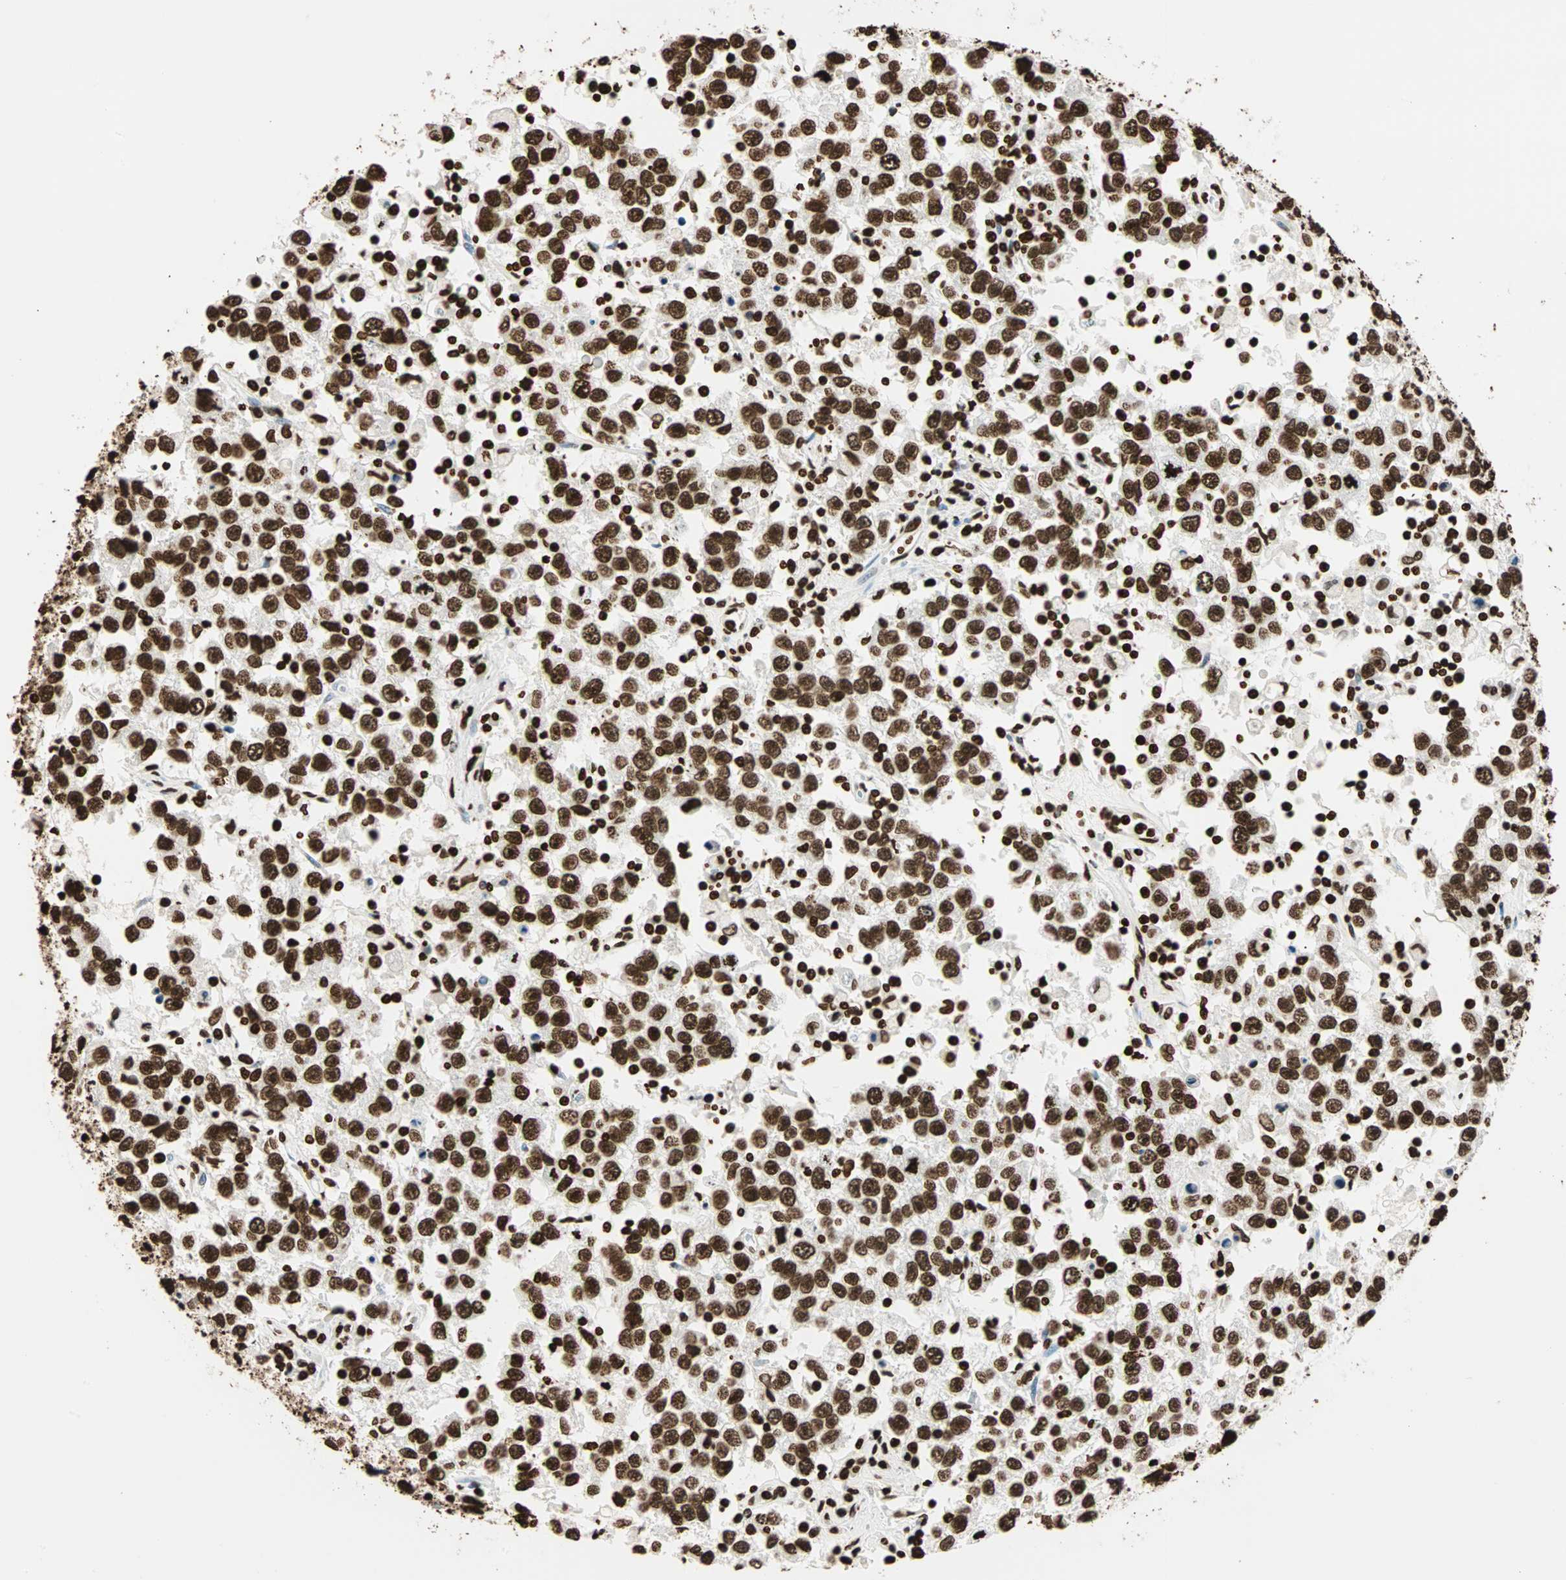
{"staining": {"intensity": "strong", "quantity": ">75%", "location": "nuclear"}, "tissue": "testis cancer", "cell_type": "Tumor cells", "image_type": "cancer", "snomed": [{"axis": "morphology", "description": "Seminoma, NOS"}, {"axis": "topography", "description": "Testis"}], "caption": "Brown immunohistochemical staining in human testis seminoma demonstrates strong nuclear positivity in approximately >75% of tumor cells.", "gene": "GLI2", "patient": {"sex": "male", "age": 41}}